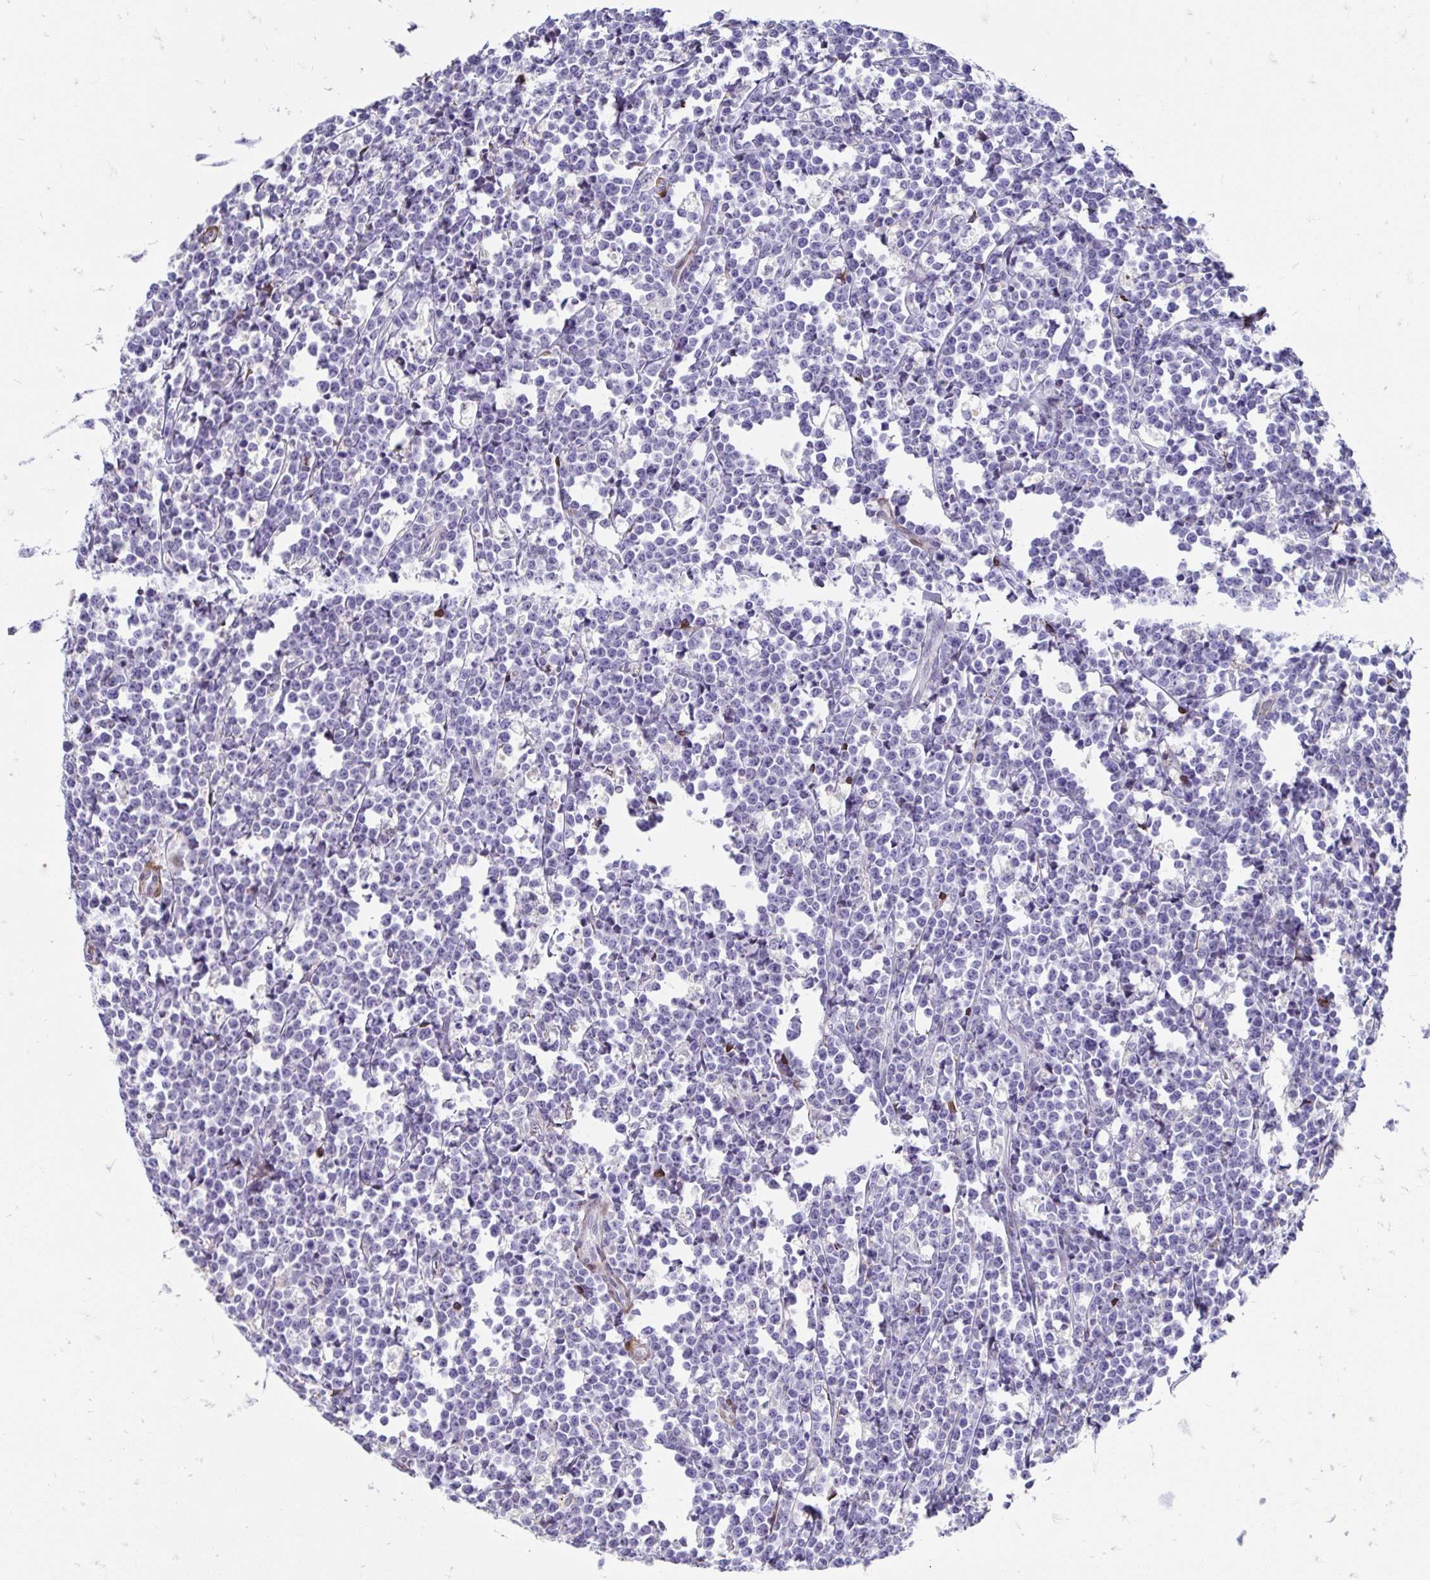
{"staining": {"intensity": "negative", "quantity": "none", "location": "none"}, "tissue": "lymphoma", "cell_type": "Tumor cells", "image_type": "cancer", "snomed": [{"axis": "morphology", "description": "Malignant lymphoma, non-Hodgkin's type, High grade"}, {"axis": "topography", "description": "Small intestine"}], "caption": "Tumor cells show no significant protein positivity in lymphoma. Brightfield microscopy of immunohistochemistry stained with DAB (3,3'-diaminobenzidine) (brown) and hematoxylin (blue), captured at high magnification.", "gene": "CDKL1", "patient": {"sex": "female", "age": 56}}